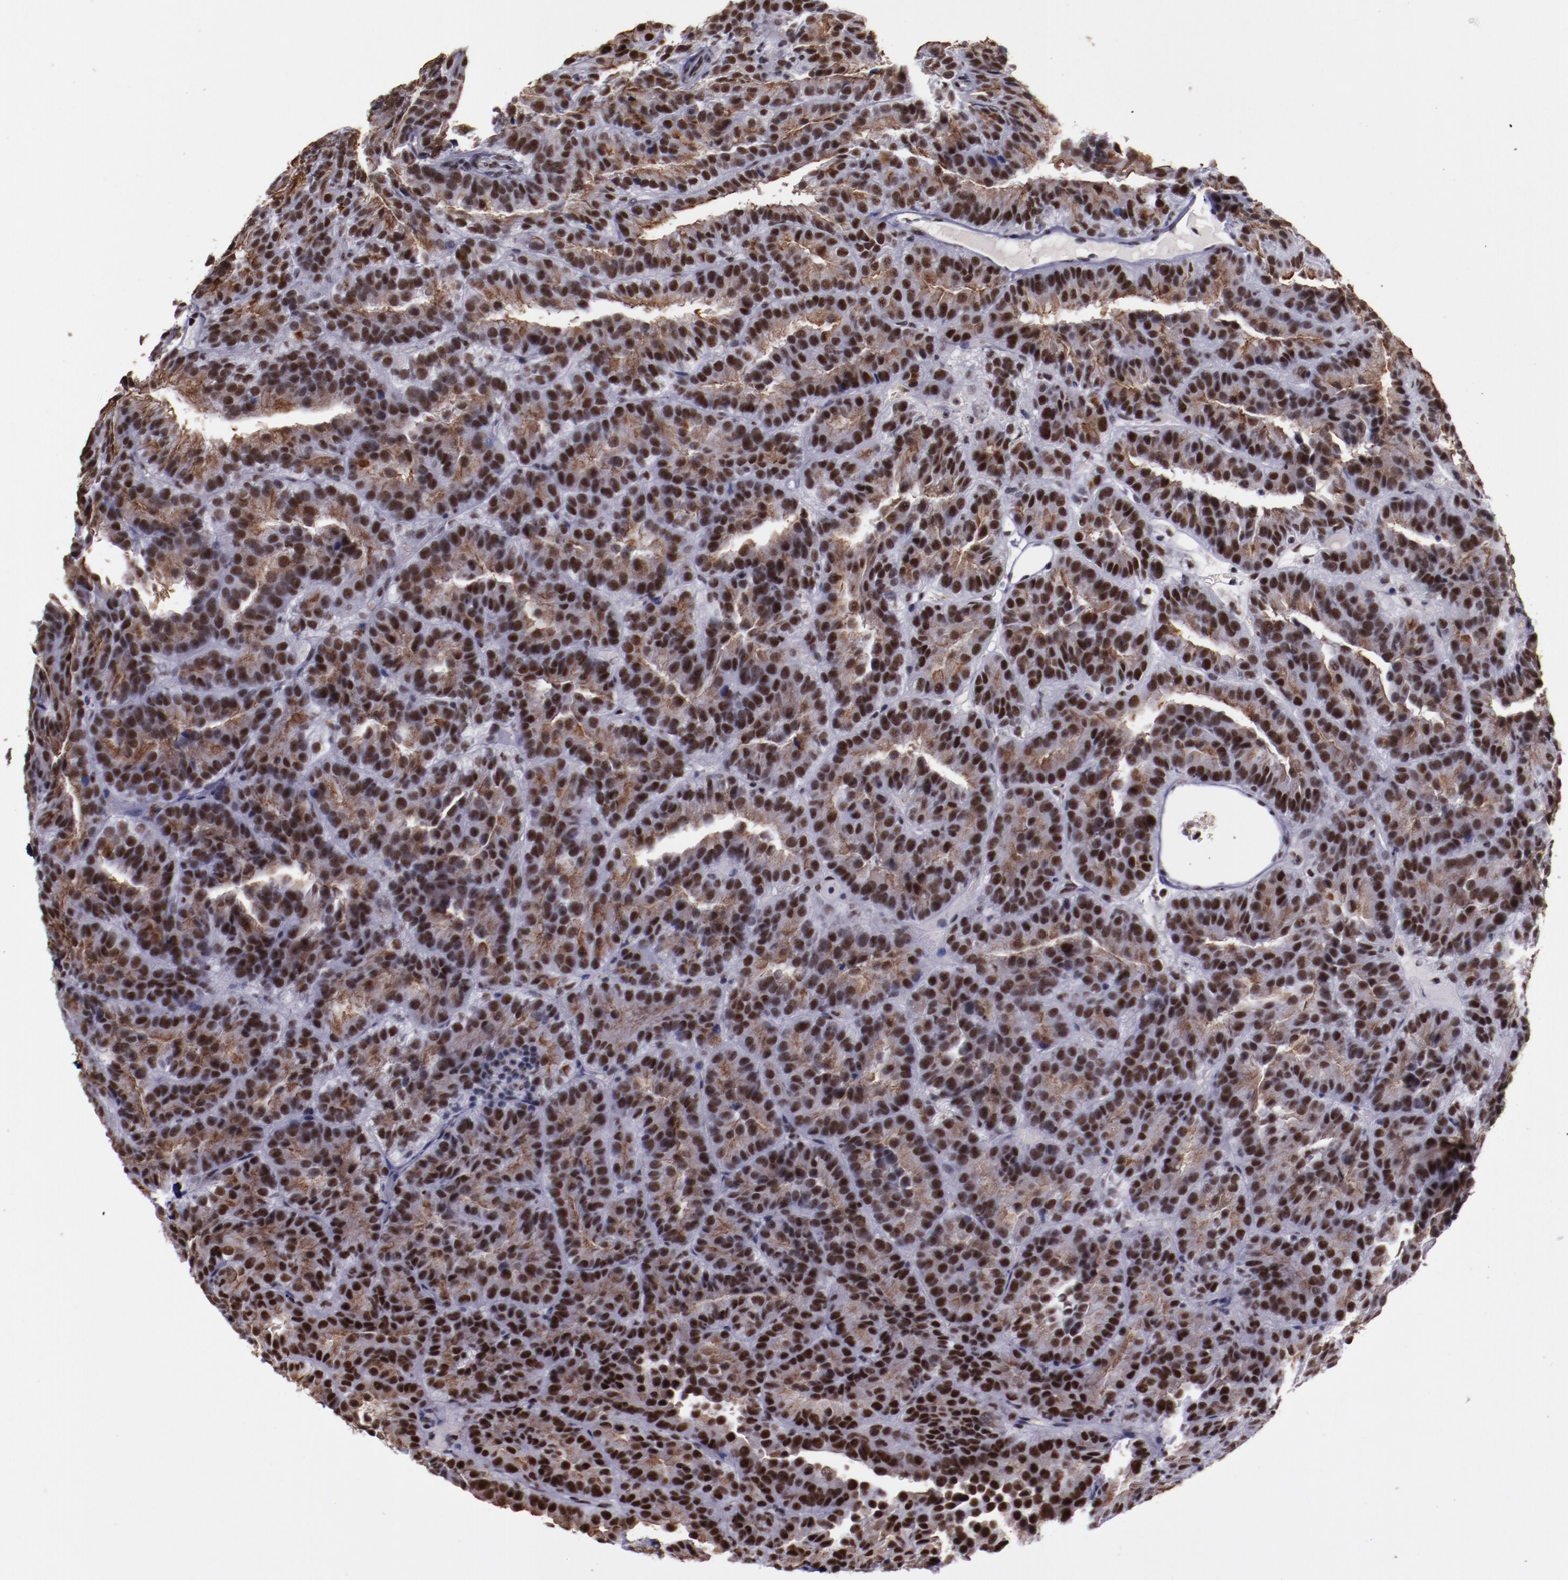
{"staining": {"intensity": "moderate", "quantity": ">75%", "location": "cytoplasmic/membranous,nuclear"}, "tissue": "renal cancer", "cell_type": "Tumor cells", "image_type": "cancer", "snomed": [{"axis": "morphology", "description": "Adenocarcinoma, NOS"}, {"axis": "topography", "description": "Kidney"}], "caption": "Renal cancer tissue reveals moderate cytoplasmic/membranous and nuclear positivity in approximately >75% of tumor cells, visualized by immunohistochemistry.", "gene": "PPP4R3A", "patient": {"sex": "male", "age": 46}}